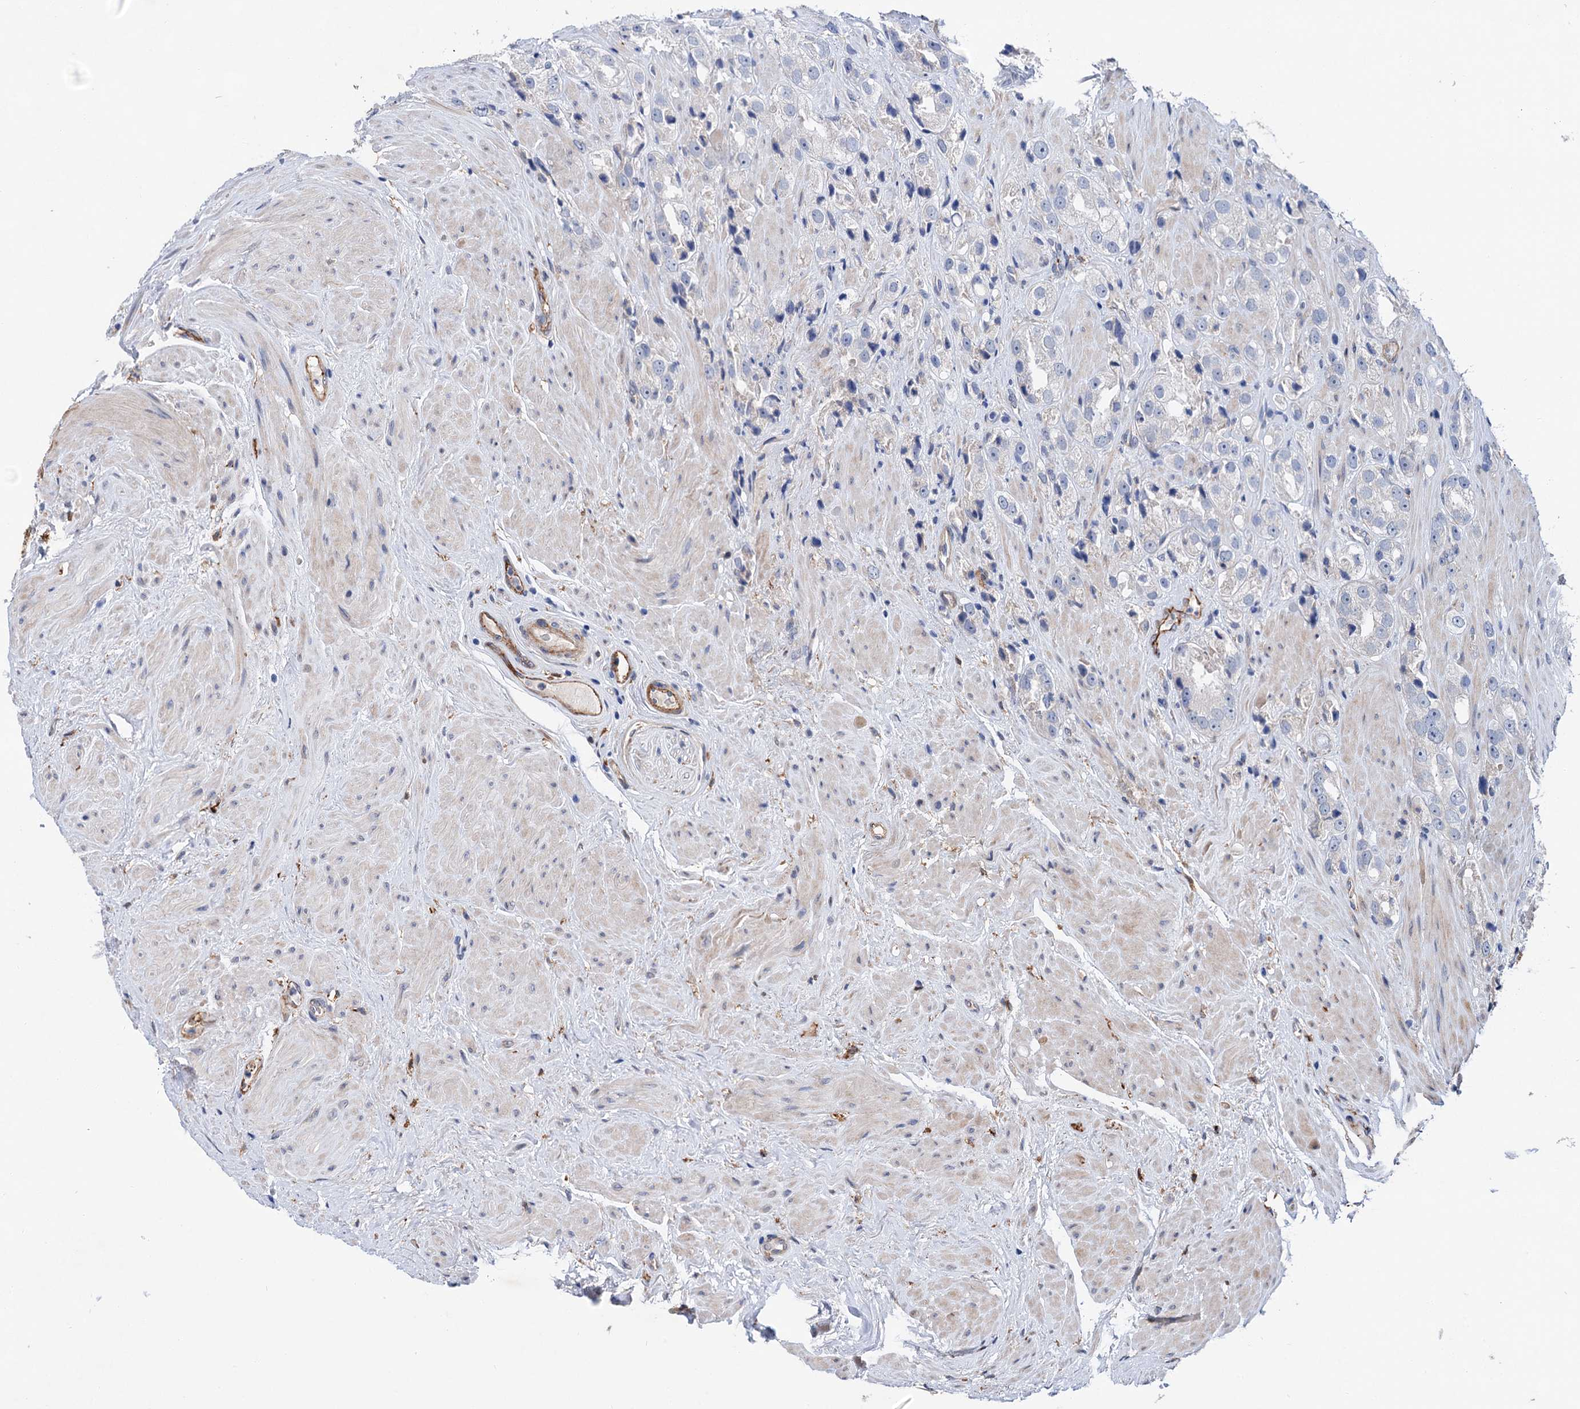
{"staining": {"intensity": "negative", "quantity": "none", "location": "none"}, "tissue": "prostate cancer", "cell_type": "Tumor cells", "image_type": "cancer", "snomed": [{"axis": "morphology", "description": "Adenocarcinoma, NOS"}, {"axis": "topography", "description": "Prostate"}], "caption": "Prostate adenocarcinoma stained for a protein using immunohistochemistry (IHC) shows no staining tumor cells.", "gene": "TMTC3", "patient": {"sex": "male", "age": 79}}